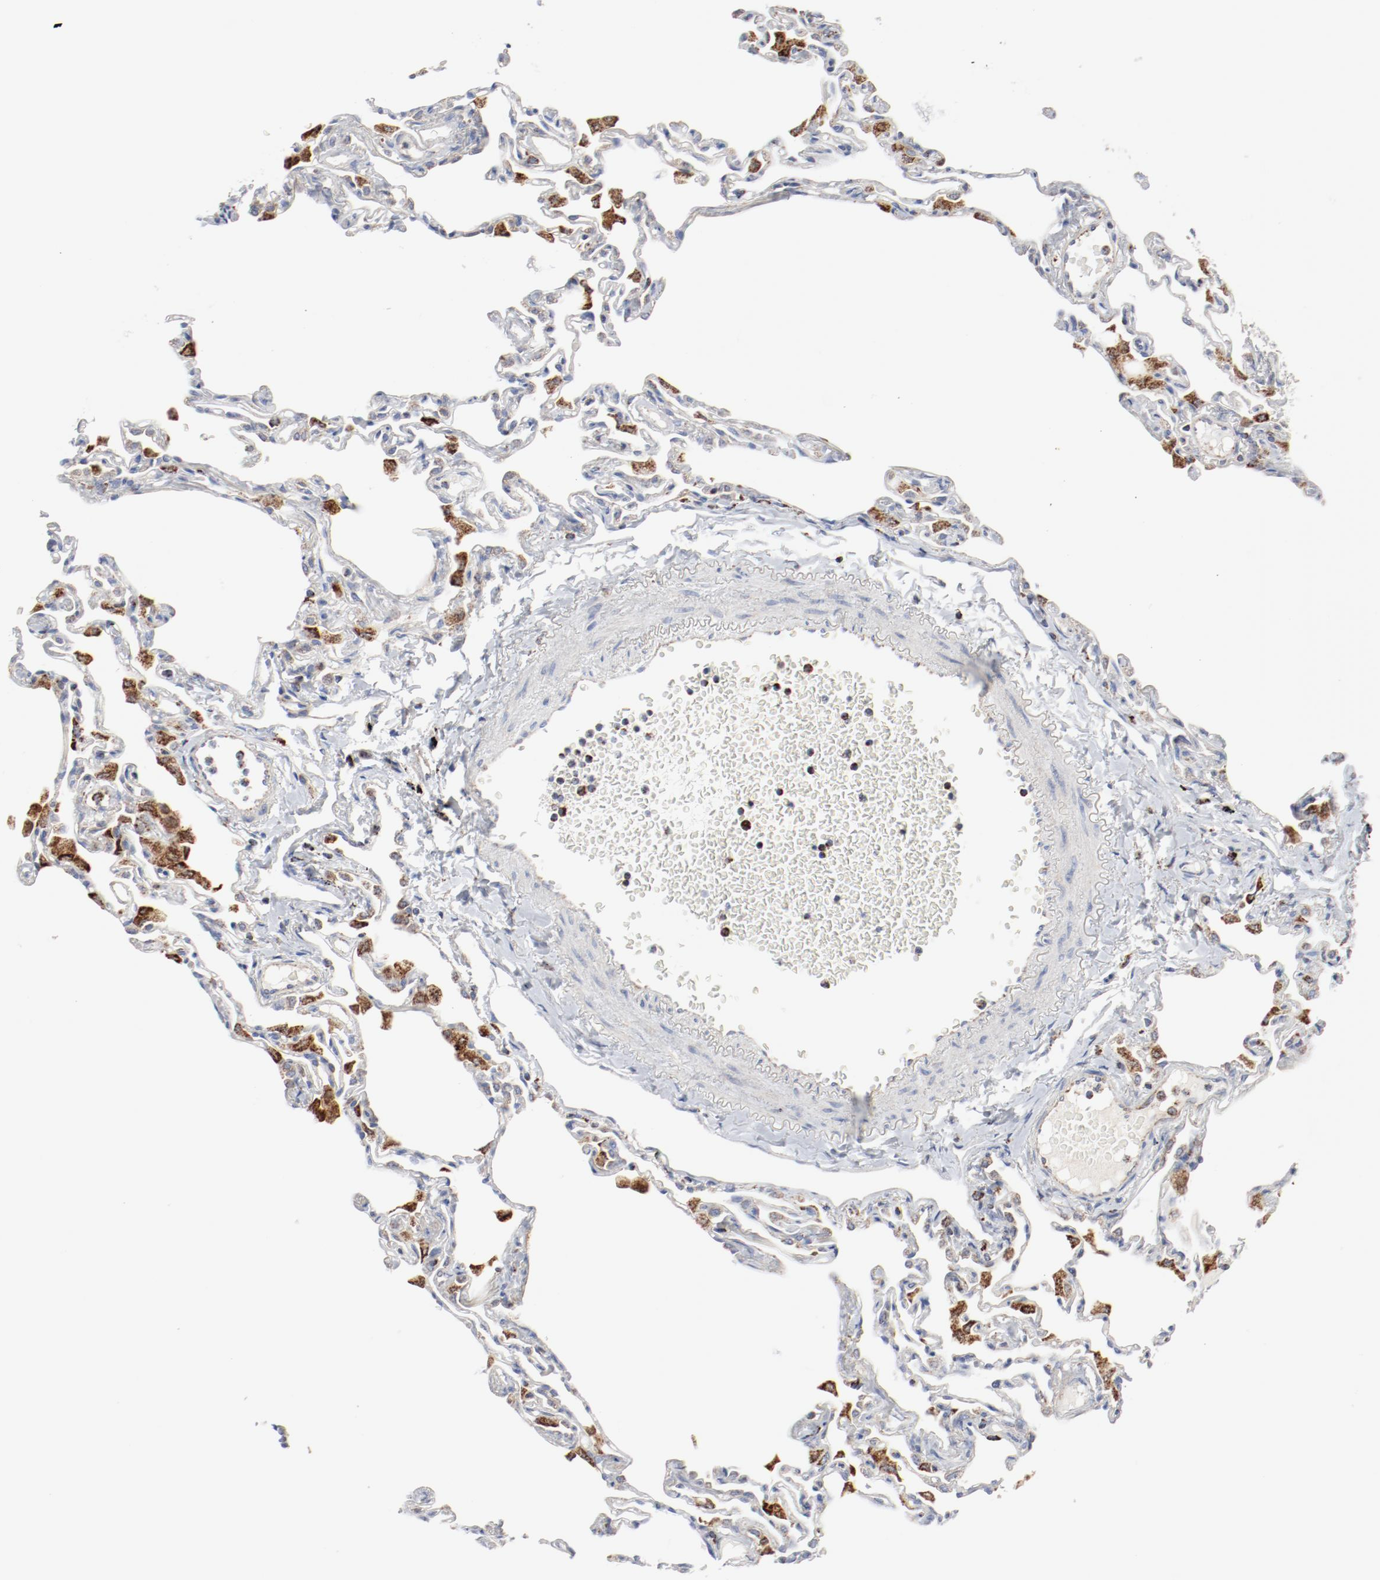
{"staining": {"intensity": "weak", "quantity": "<25%", "location": "cytoplasmic/membranous"}, "tissue": "lung", "cell_type": "Alveolar cells", "image_type": "normal", "snomed": [{"axis": "morphology", "description": "Normal tissue, NOS"}, {"axis": "topography", "description": "Lung"}], "caption": "The photomicrograph exhibits no significant staining in alveolar cells of lung. (Brightfield microscopy of DAB (3,3'-diaminobenzidine) immunohistochemistry (IHC) at high magnification).", "gene": "SETD3", "patient": {"sex": "female", "age": 49}}